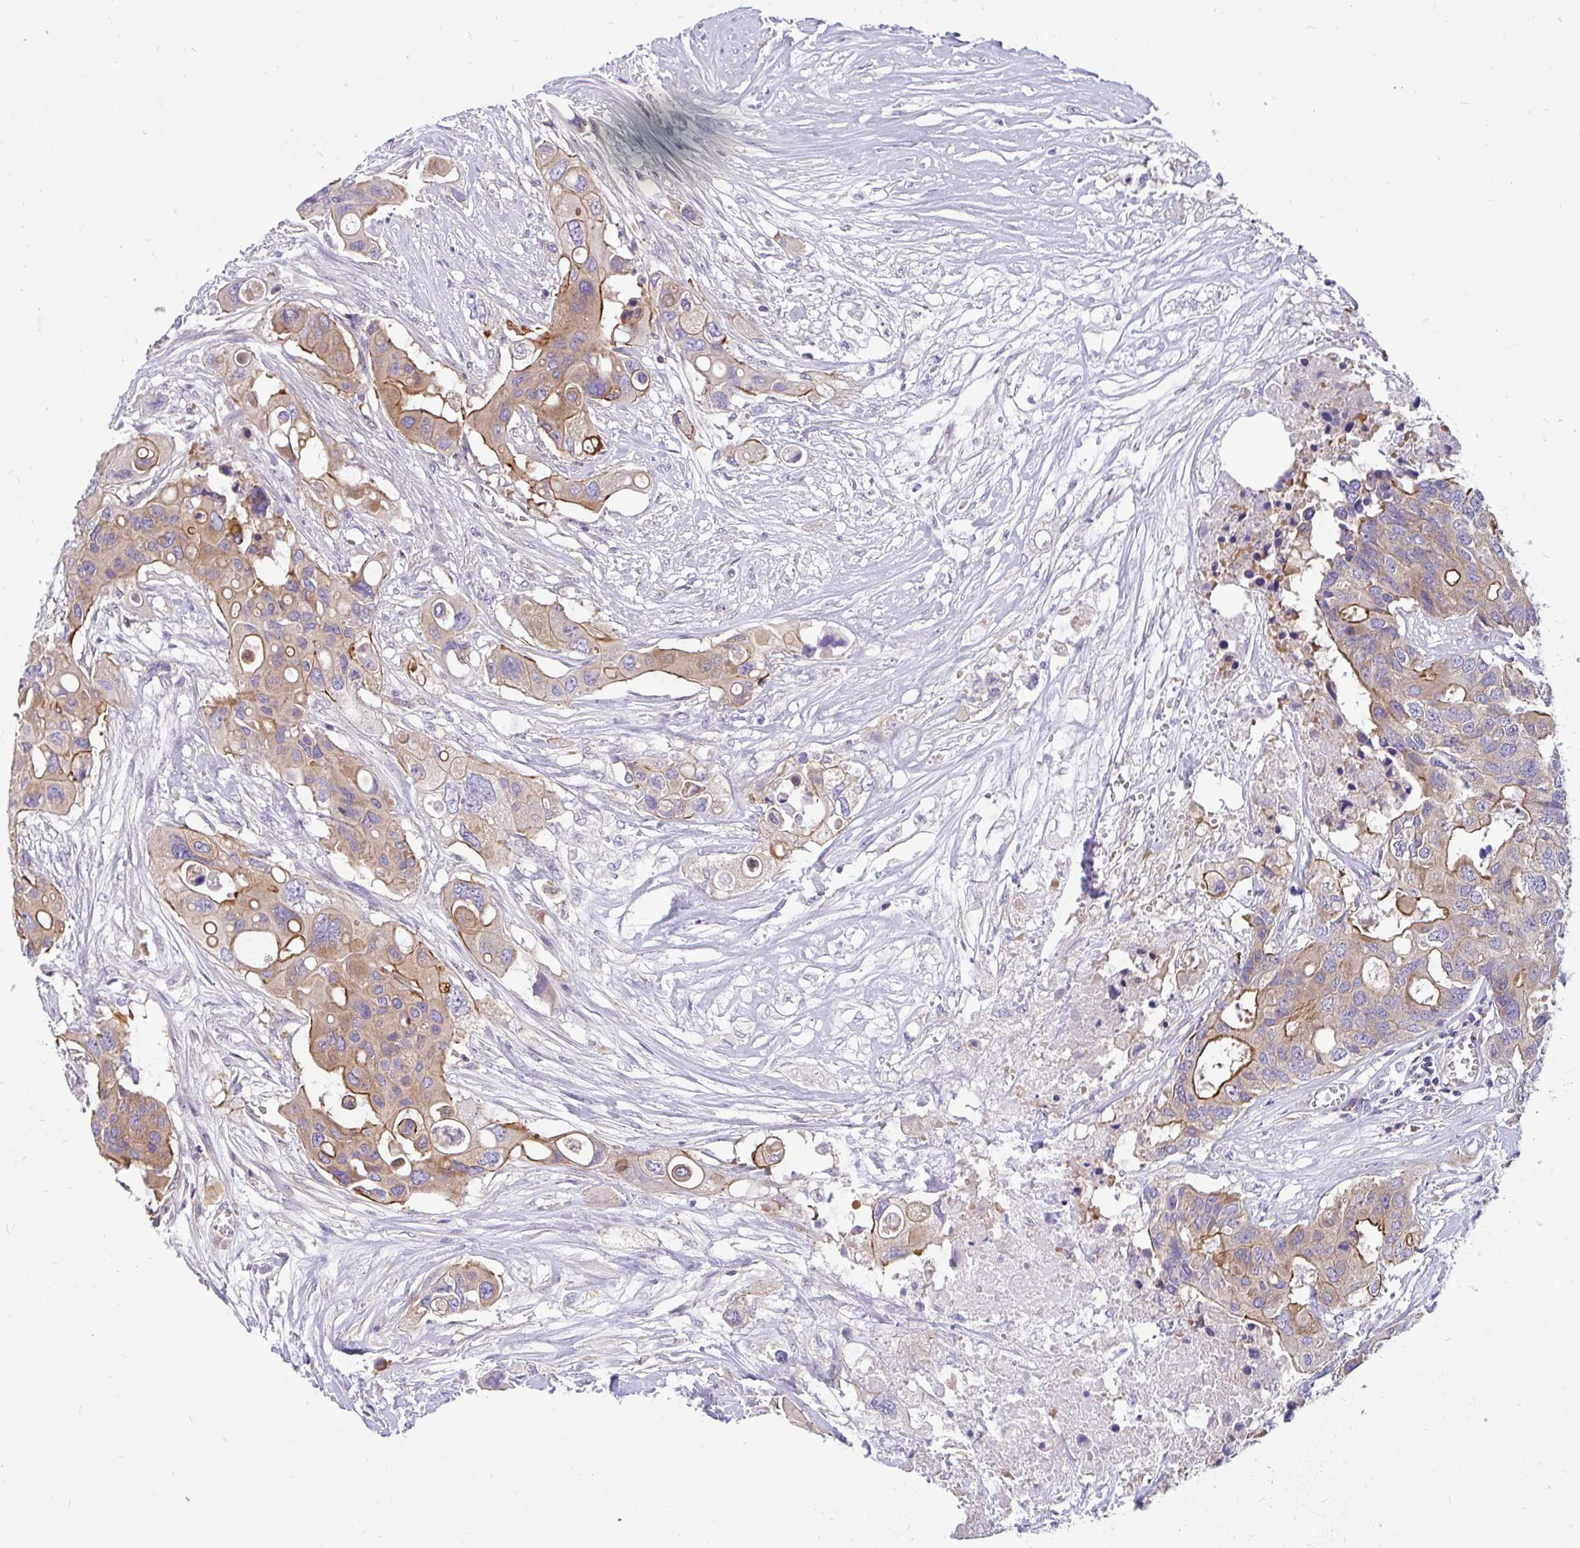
{"staining": {"intensity": "moderate", "quantity": "25%-75%", "location": "cytoplasmic/membranous"}, "tissue": "colorectal cancer", "cell_type": "Tumor cells", "image_type": "cancer", "snomed": [{"axis": "morphology", "description": "Adenocarcinoma, NOS"}, {"axis": "topography", "description": "Colon"}], "caption": "Colorectal cancer (adenocarcinoma) stained for a protein (brown) displays moderate cytoplasmic/membranous positive staining in about 25%-75% of tumor cells.", "gene": "LRRC26", "patient": {"sex": "male", "age": 77}}